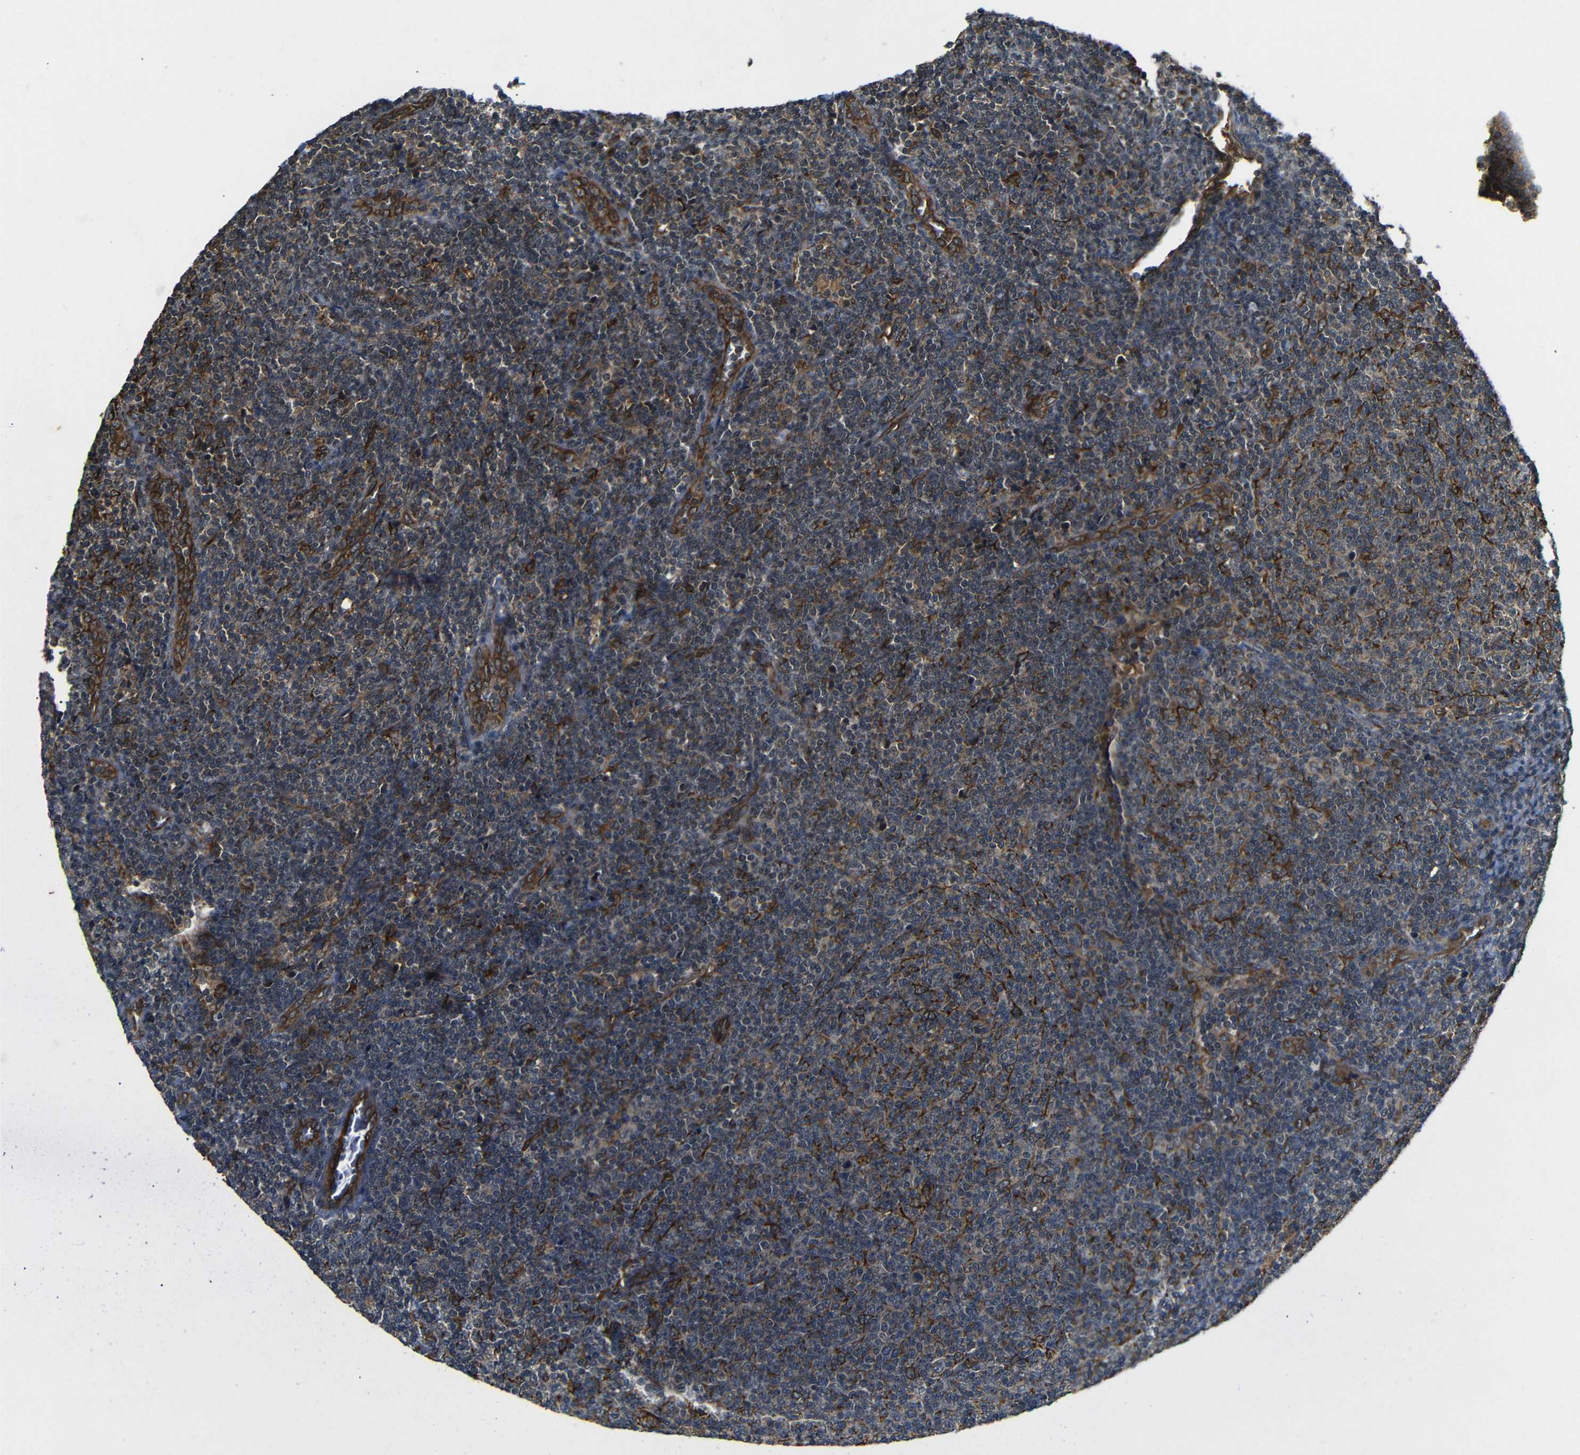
{"staining": {"intensity": "moderate", "quantity": ">75%", "location": "cytoplasmic/membranous"}, "tissue": "lymphoma", "cell_type": "Tumor cells", "image_type": "cancer", "snomed": [{"axis": "morphology", "description": "Malignant lymphoma, non-Hodgkin's type, Low grade"}, {"axis": "topography", "description": "Lymph node"}], "caption": "The image reveals immunohistochemical staining of lymphoma. There is moderate cytoplasmic/membranous expression is present in about >75% of tumor cells. (Stains: DAB (3,3'-diaminobenzidine) in brown, nuclei in blue, Microscopy: brightfield microscopy at high magnification).", "gene": "TRPC1", "patient": {"sex": "male", "age": 66}}